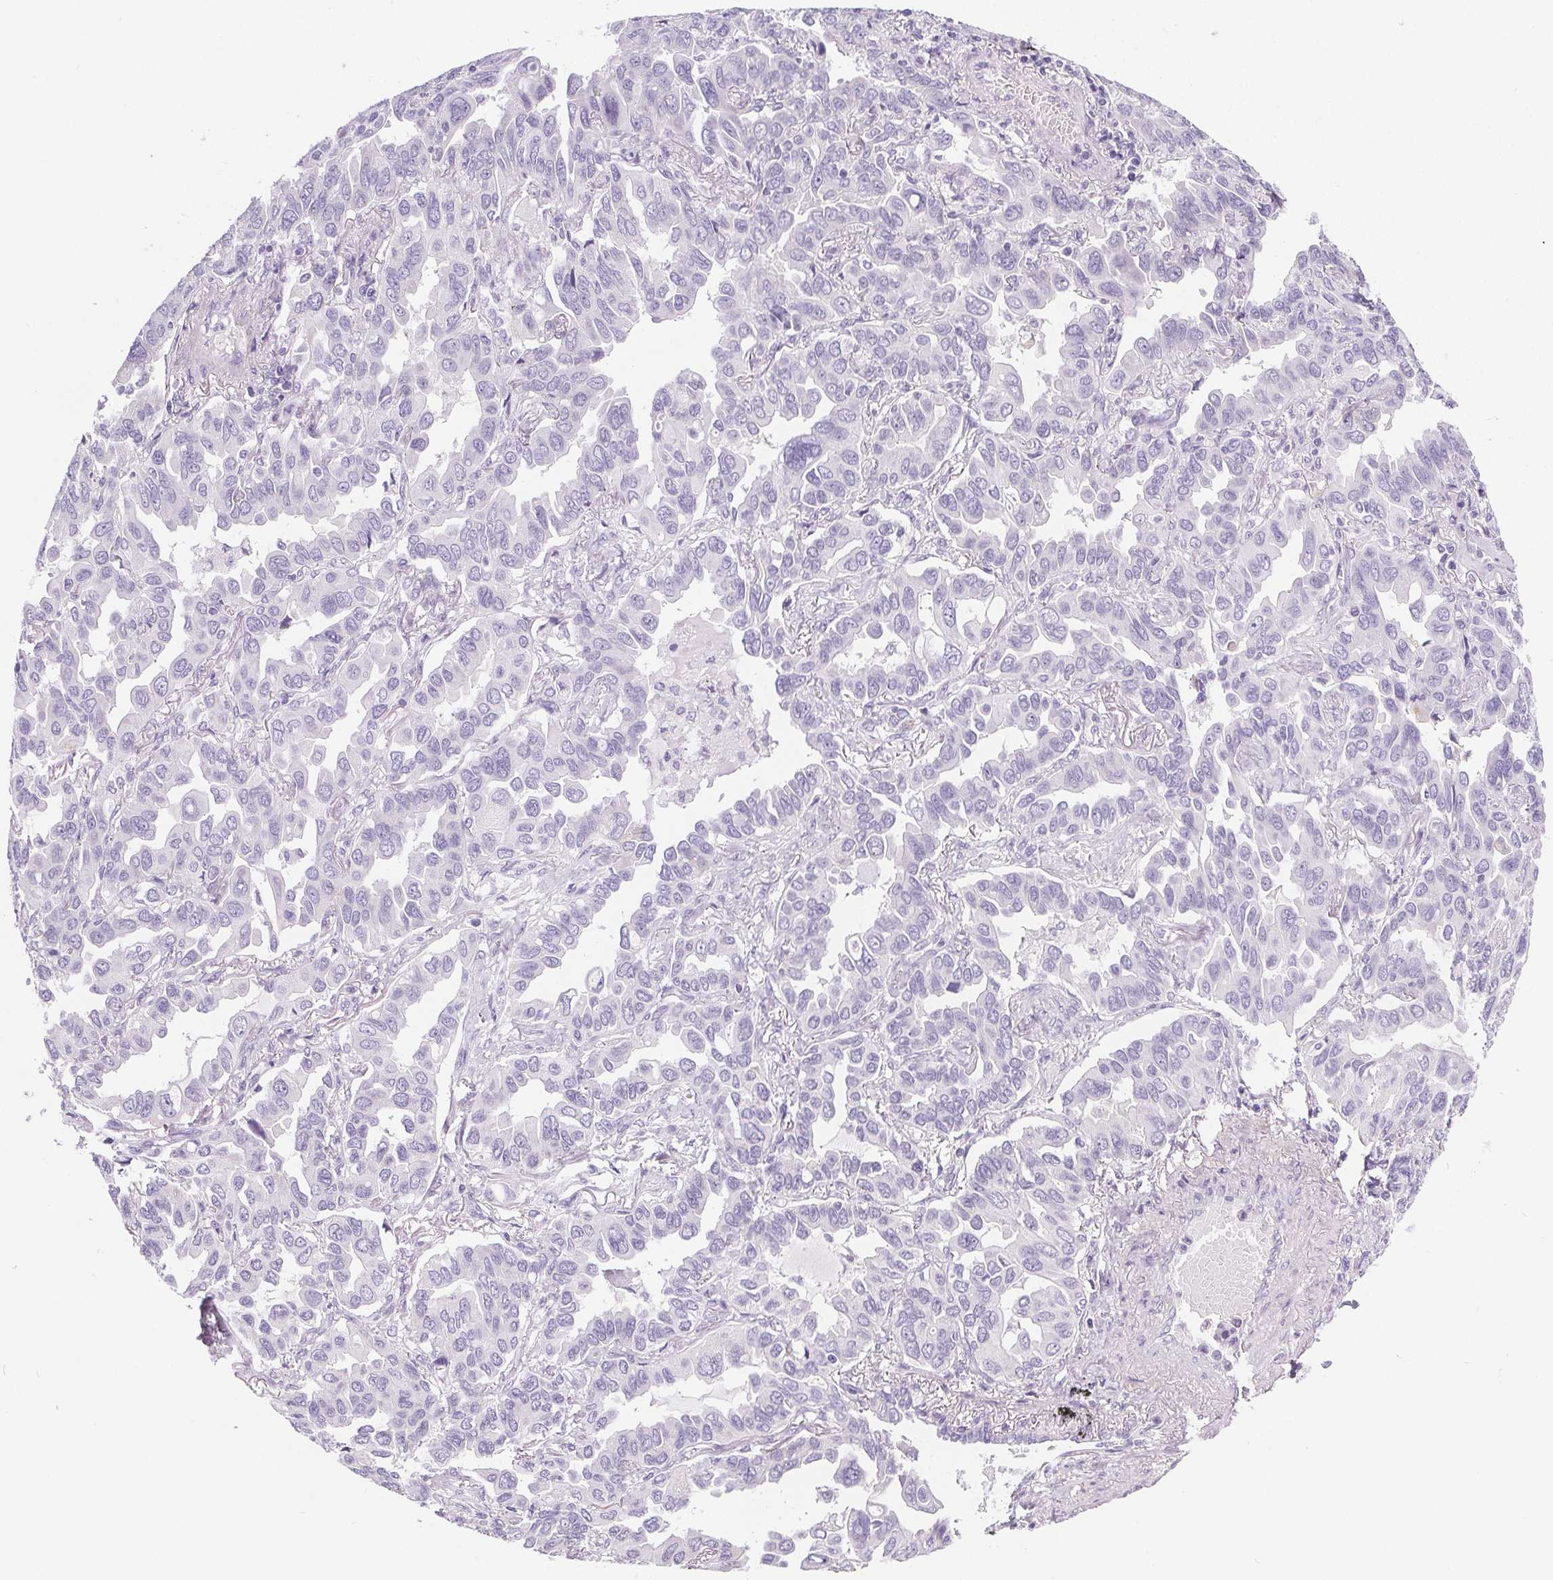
{"staining": {"intensity": "negative", "quantity": "none", "location": "none"}, "tissue": "lung cancer", "cell_type": "Tumor cells", "image_type": "cancer", "snomed": [{"axis": "morphology", "description": "Adenocarcinoma, NOS"}, {"axis": "topography", "description": "Lung"}], "caption": "DAB (3,3'-diaminobenzidine) immunohistochemical staining of adenocarcinoma (lung) reveals no significant staining in tumor cells.", "gene": "ELAVL2", "patient": {"sex": "male", "age": 64}}